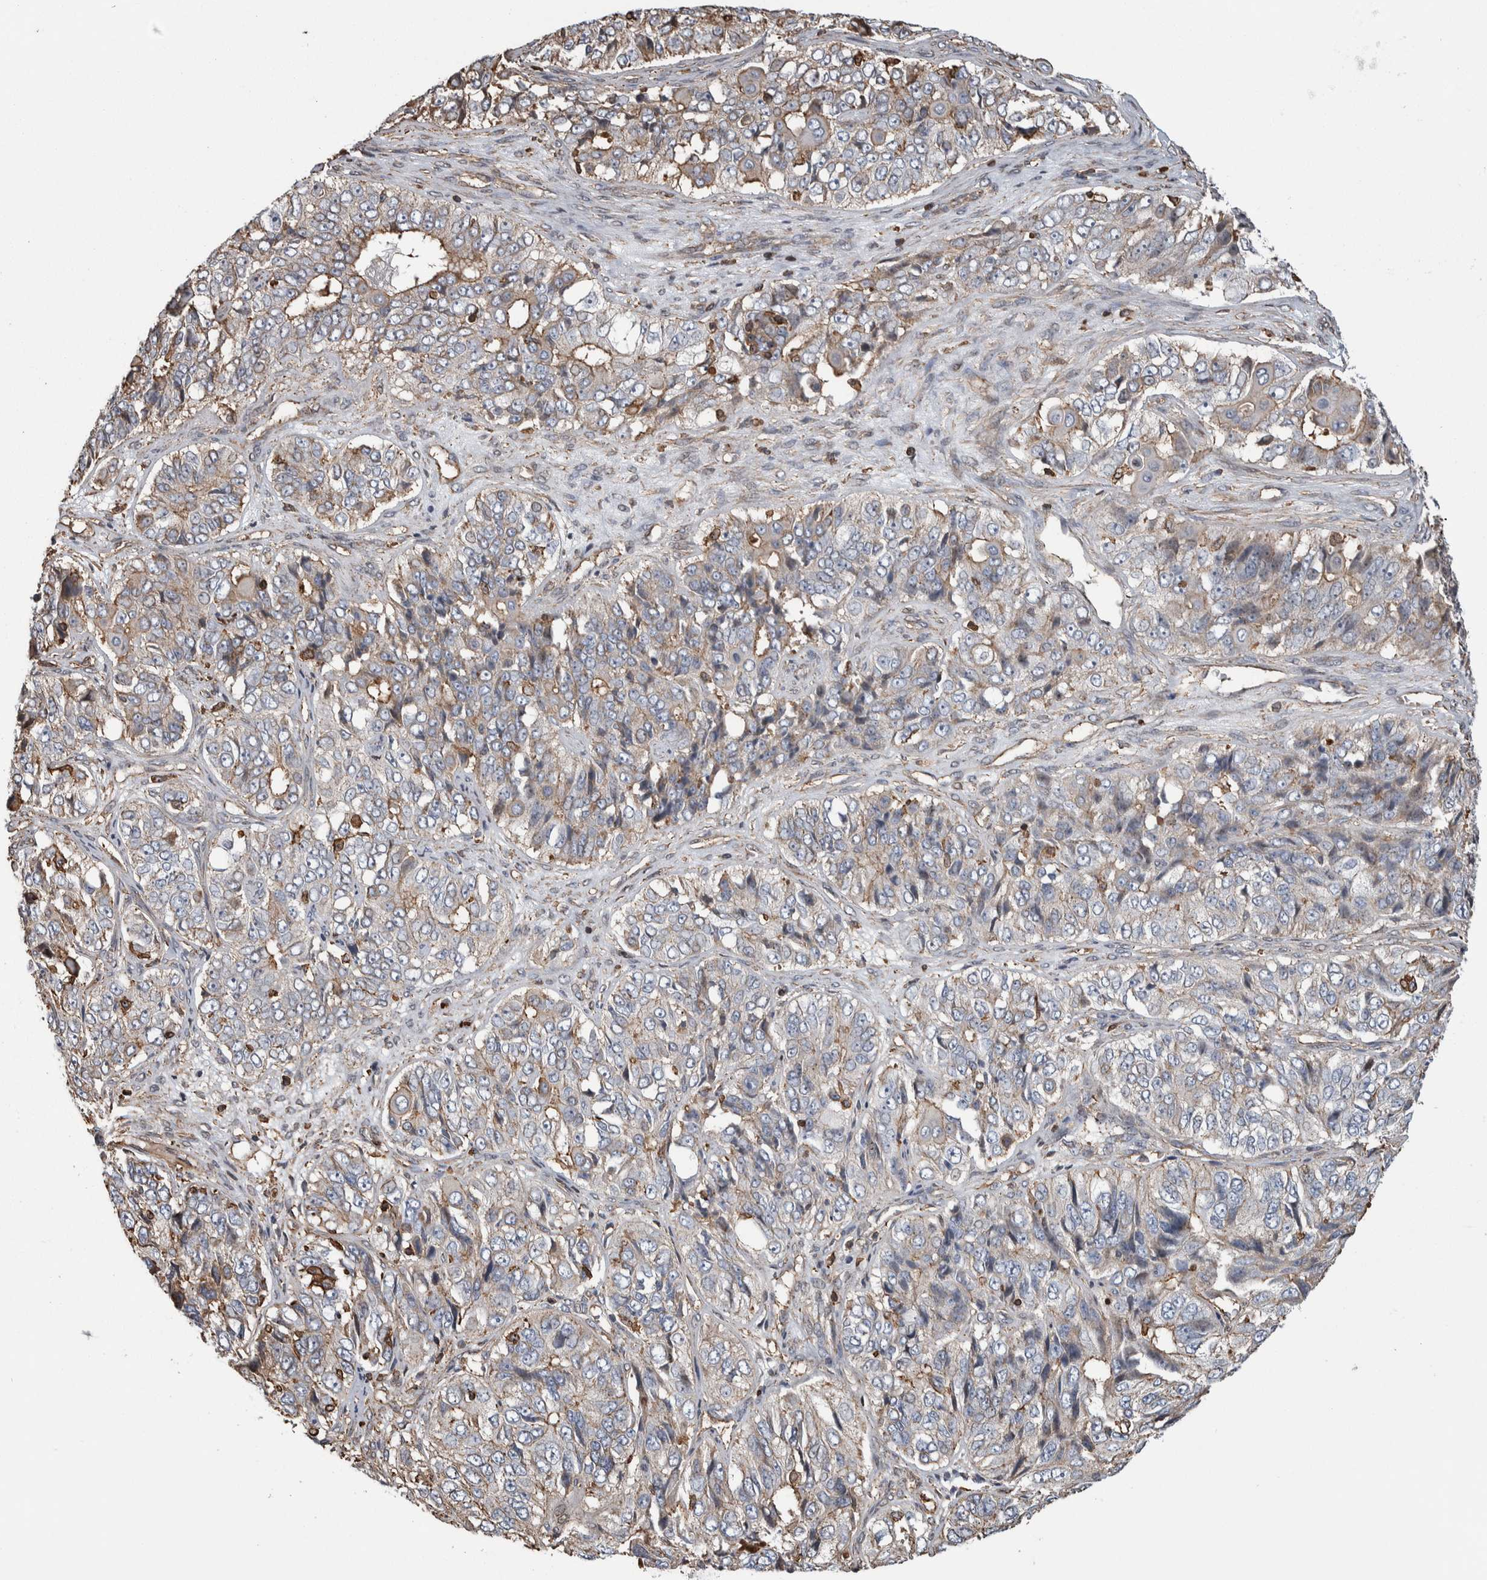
{"staining": {"intensity": "moderate", "quantity": "<25%", "location": "cytoplasmic/membranous"}, "tissue": "ovarian cancer", "cell_type": "Tumor cells", "image_type": "cancer", "snomed": [{"axis": "morphology", "description": "Carcinoma, endometroid"}, {"axis": "topography", "description": "Ovary"}], "caption": "The histopathology image demonstrates a brown stain indicating the presence of a protein in the cytoplasmic/membranous of tumor cells in ovarian cancer (endometroid carcinoma).", "gene": "ENPP2", "patient": {"sex": "female", "age": 51}}